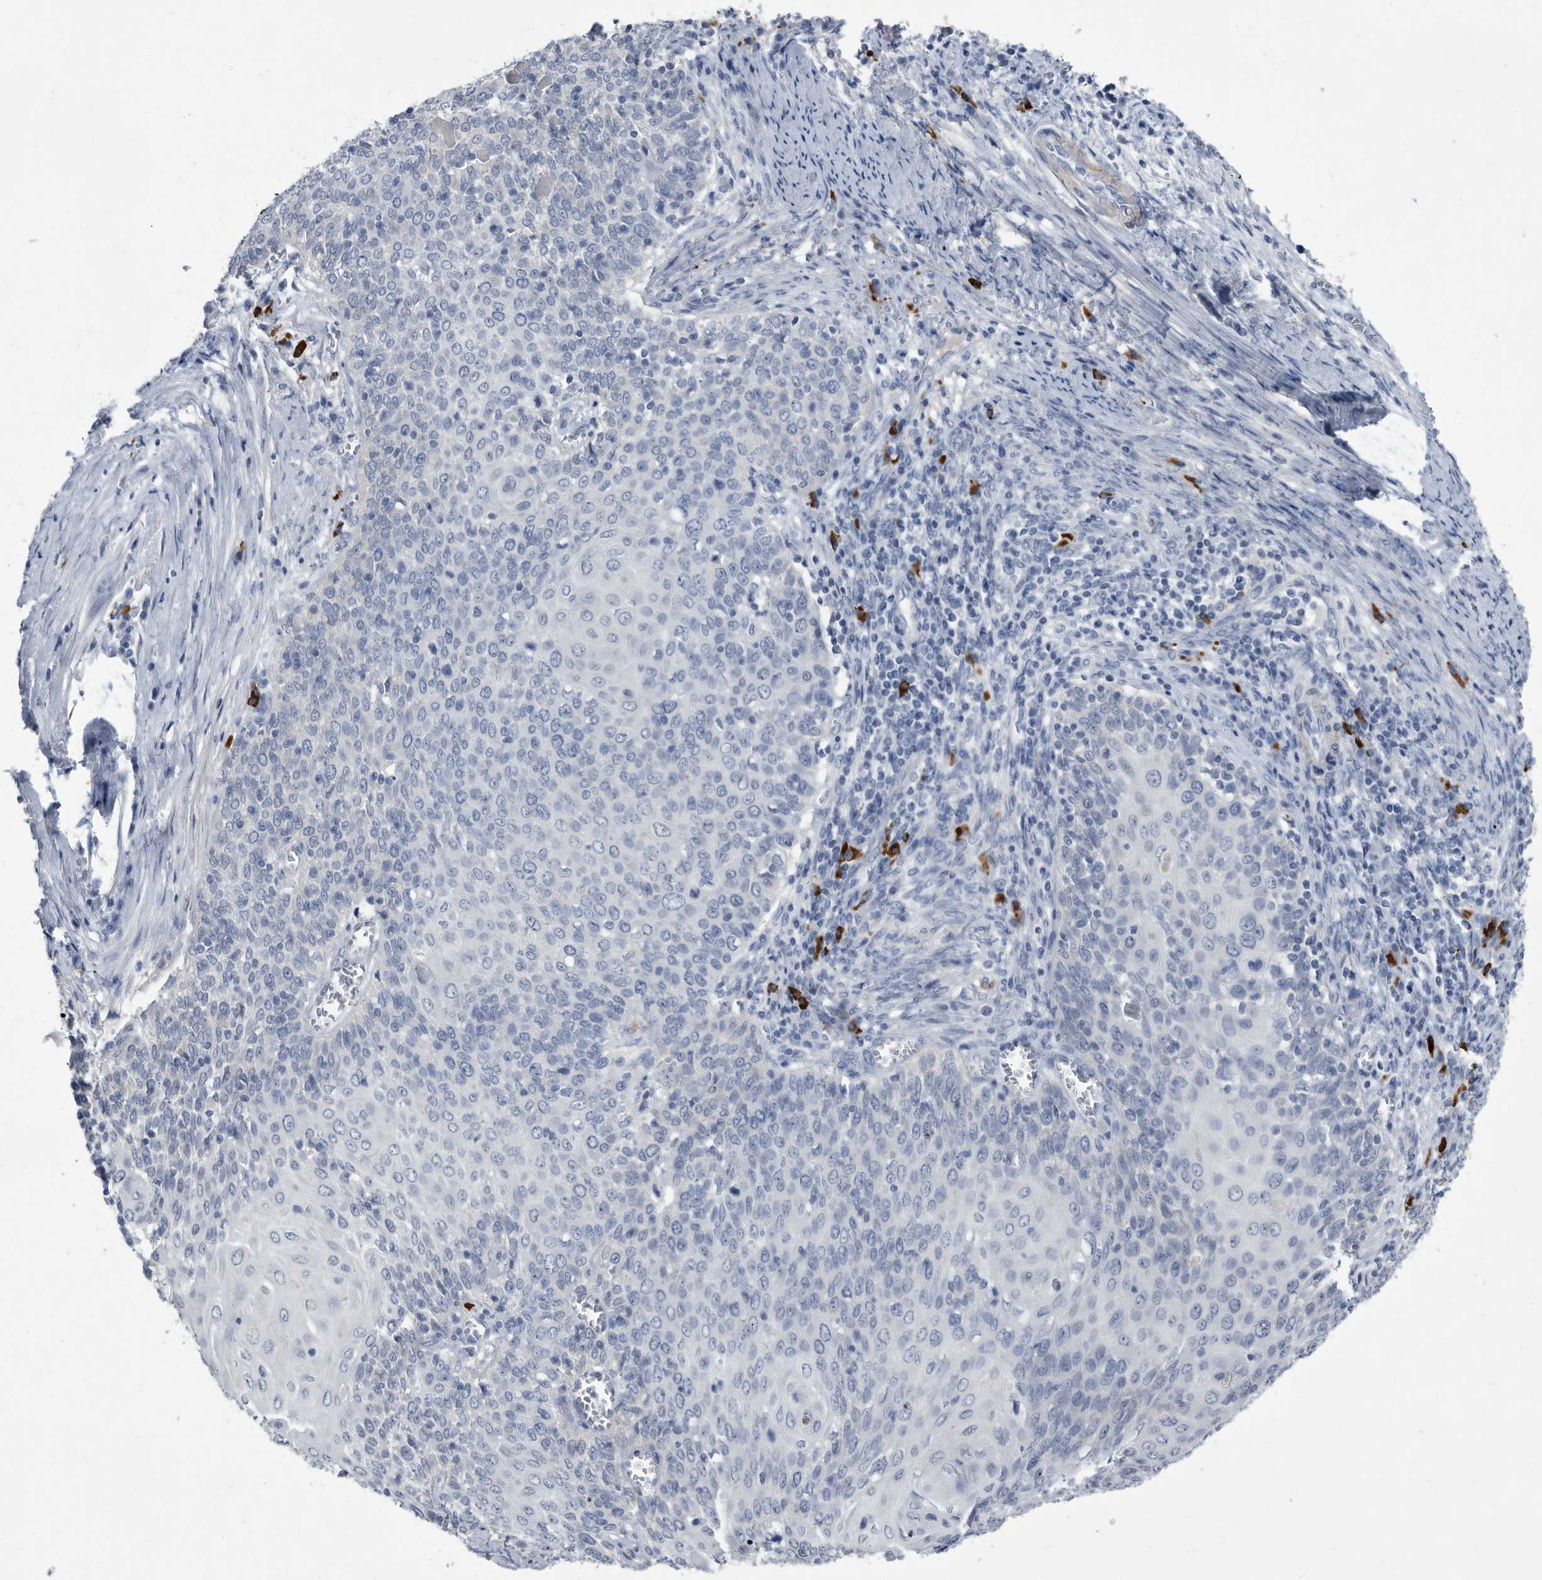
{"staining": {"intensity": "negative", "quantity": "none", "location": "none"}, "tissue": "cervical cancer", "cell_type": "Tumor cells", "image_type": "cancer", "snomed": [{"axis": "morphology", "description": "Squamous cell carcinoma, NOS"}, {"axis": "topography", "description": "Cervix"}], "caption": "DAB immunohistochemical staining of human cervical squamous cell carcinoma exhibits no significant expression in tumor cells.", "gene": "BTBD6", "patient": {"sex": "female", "age": 39}}